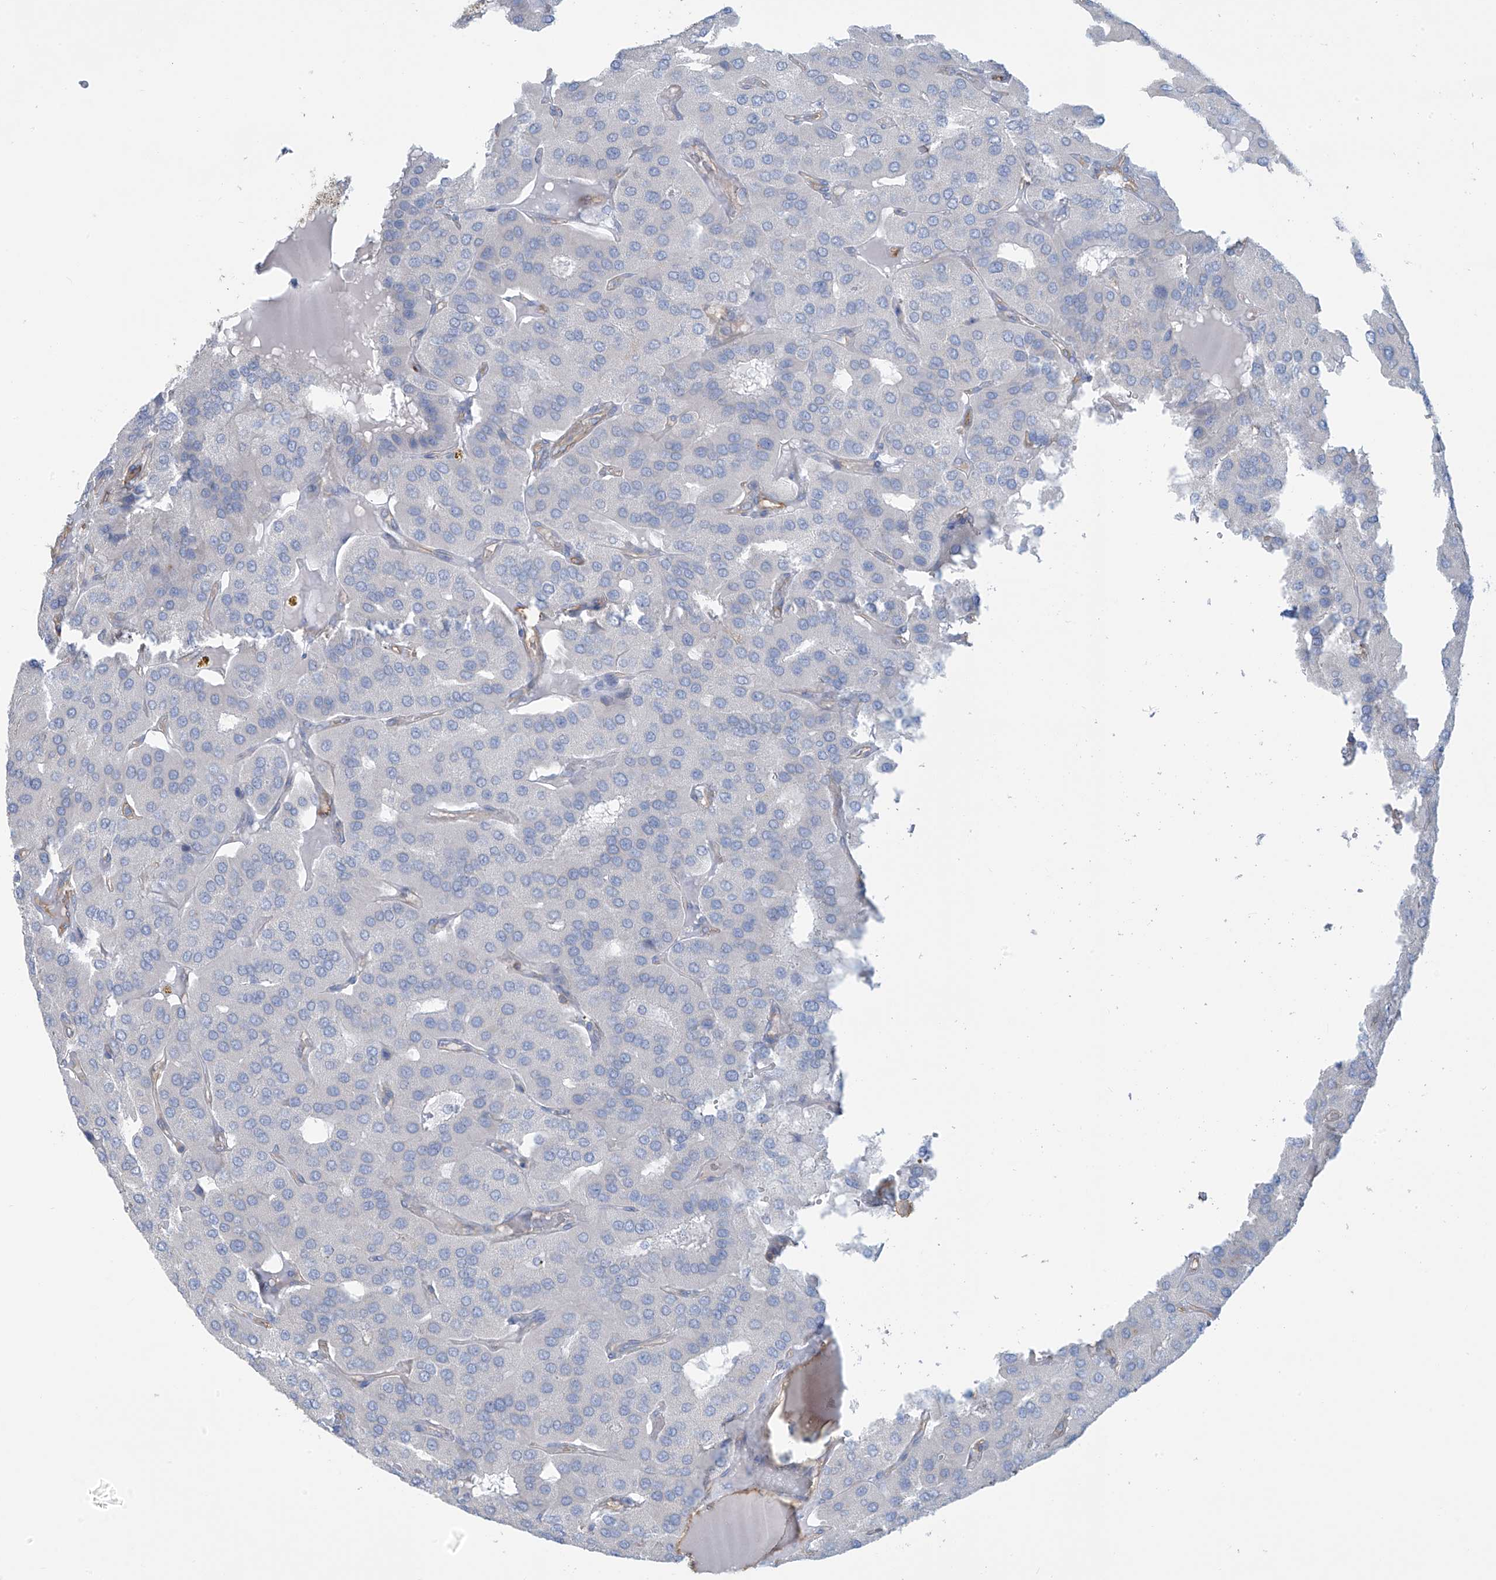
{"staining": {"intensity": "negative", "quantity": "none", "location": "none"}, "tissue": "parathyroid gland", "cell_type": "Glandular cells", "image_type": "normal", "snomed": [{"axis": "morphology", "description": "Normal tissue, NOS"}, {"axis": "morphology", "description": "Adenoma, NOS"}, {"axis": "topography", "description": "Parathyroid gland"}], "caption": "Immunohistochemistry (IHC) micrograph of normal parathyroid gland: parathyroid gland stained with DAB displays no significant protein positivity in glandular cells.", "gene": "ZNF846", "patient": {"sex": "female", "age": 86}}